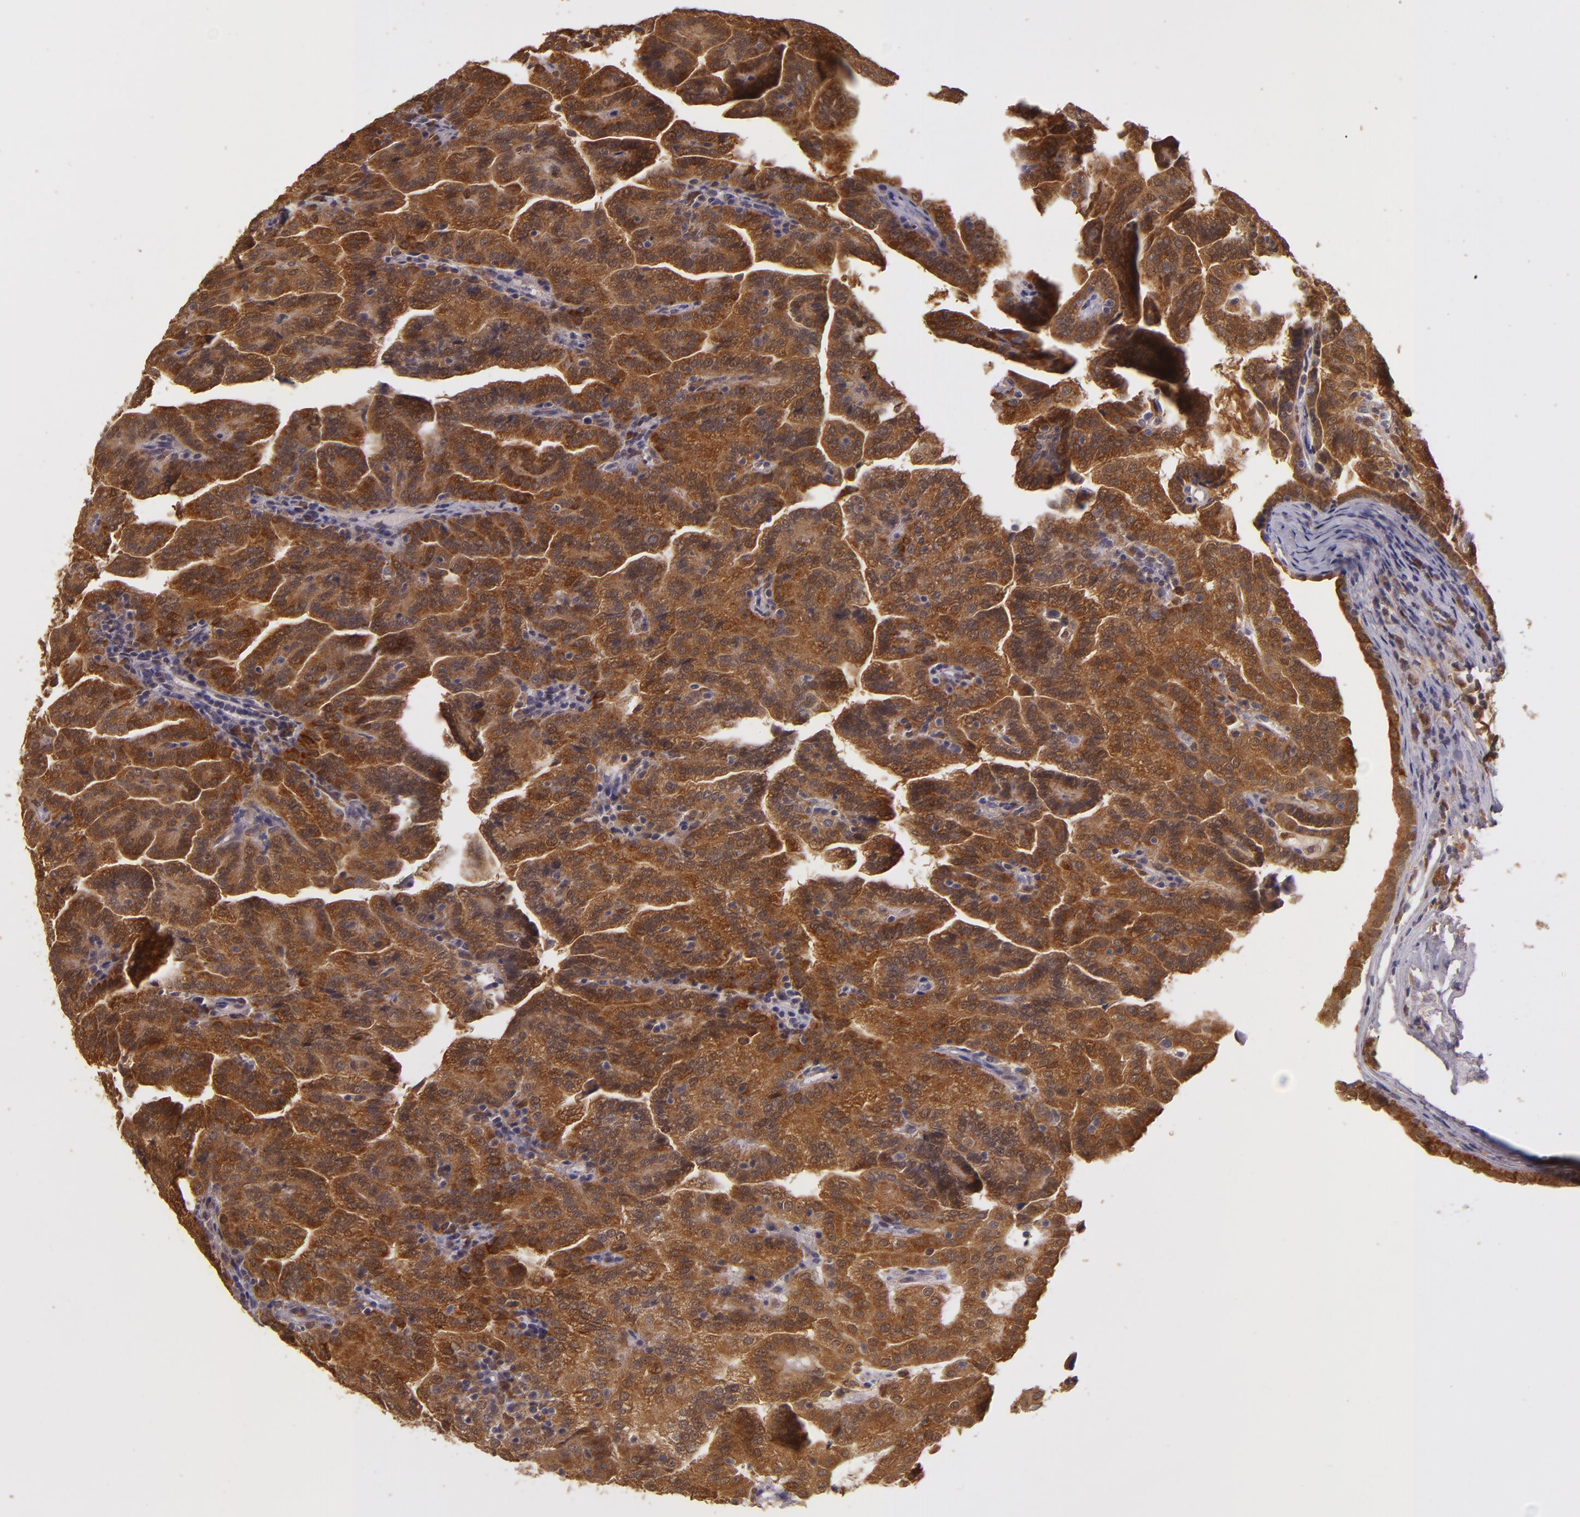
{"staining": {"intensity": "strong", "quantity": ">75%", "location": "cytoplasmic/membranous"}, "tissue": "renal cancer", "cell_type": "Tumor cells", "image_type": "cancer", "snomed": [{"axis": "morphology", "description": "Adenocarcinoma, NOS"}, {"axis": "topography", "description": "Kidney"}], "caption": "About >75% of tumor cells in renal adenocarcinoma display strong cytoplasmic/membranous protein staining as visualized by brown immunohistochemical staining.", "gene": "FHIT", "patient": {"sex": "male", "age": 61}}